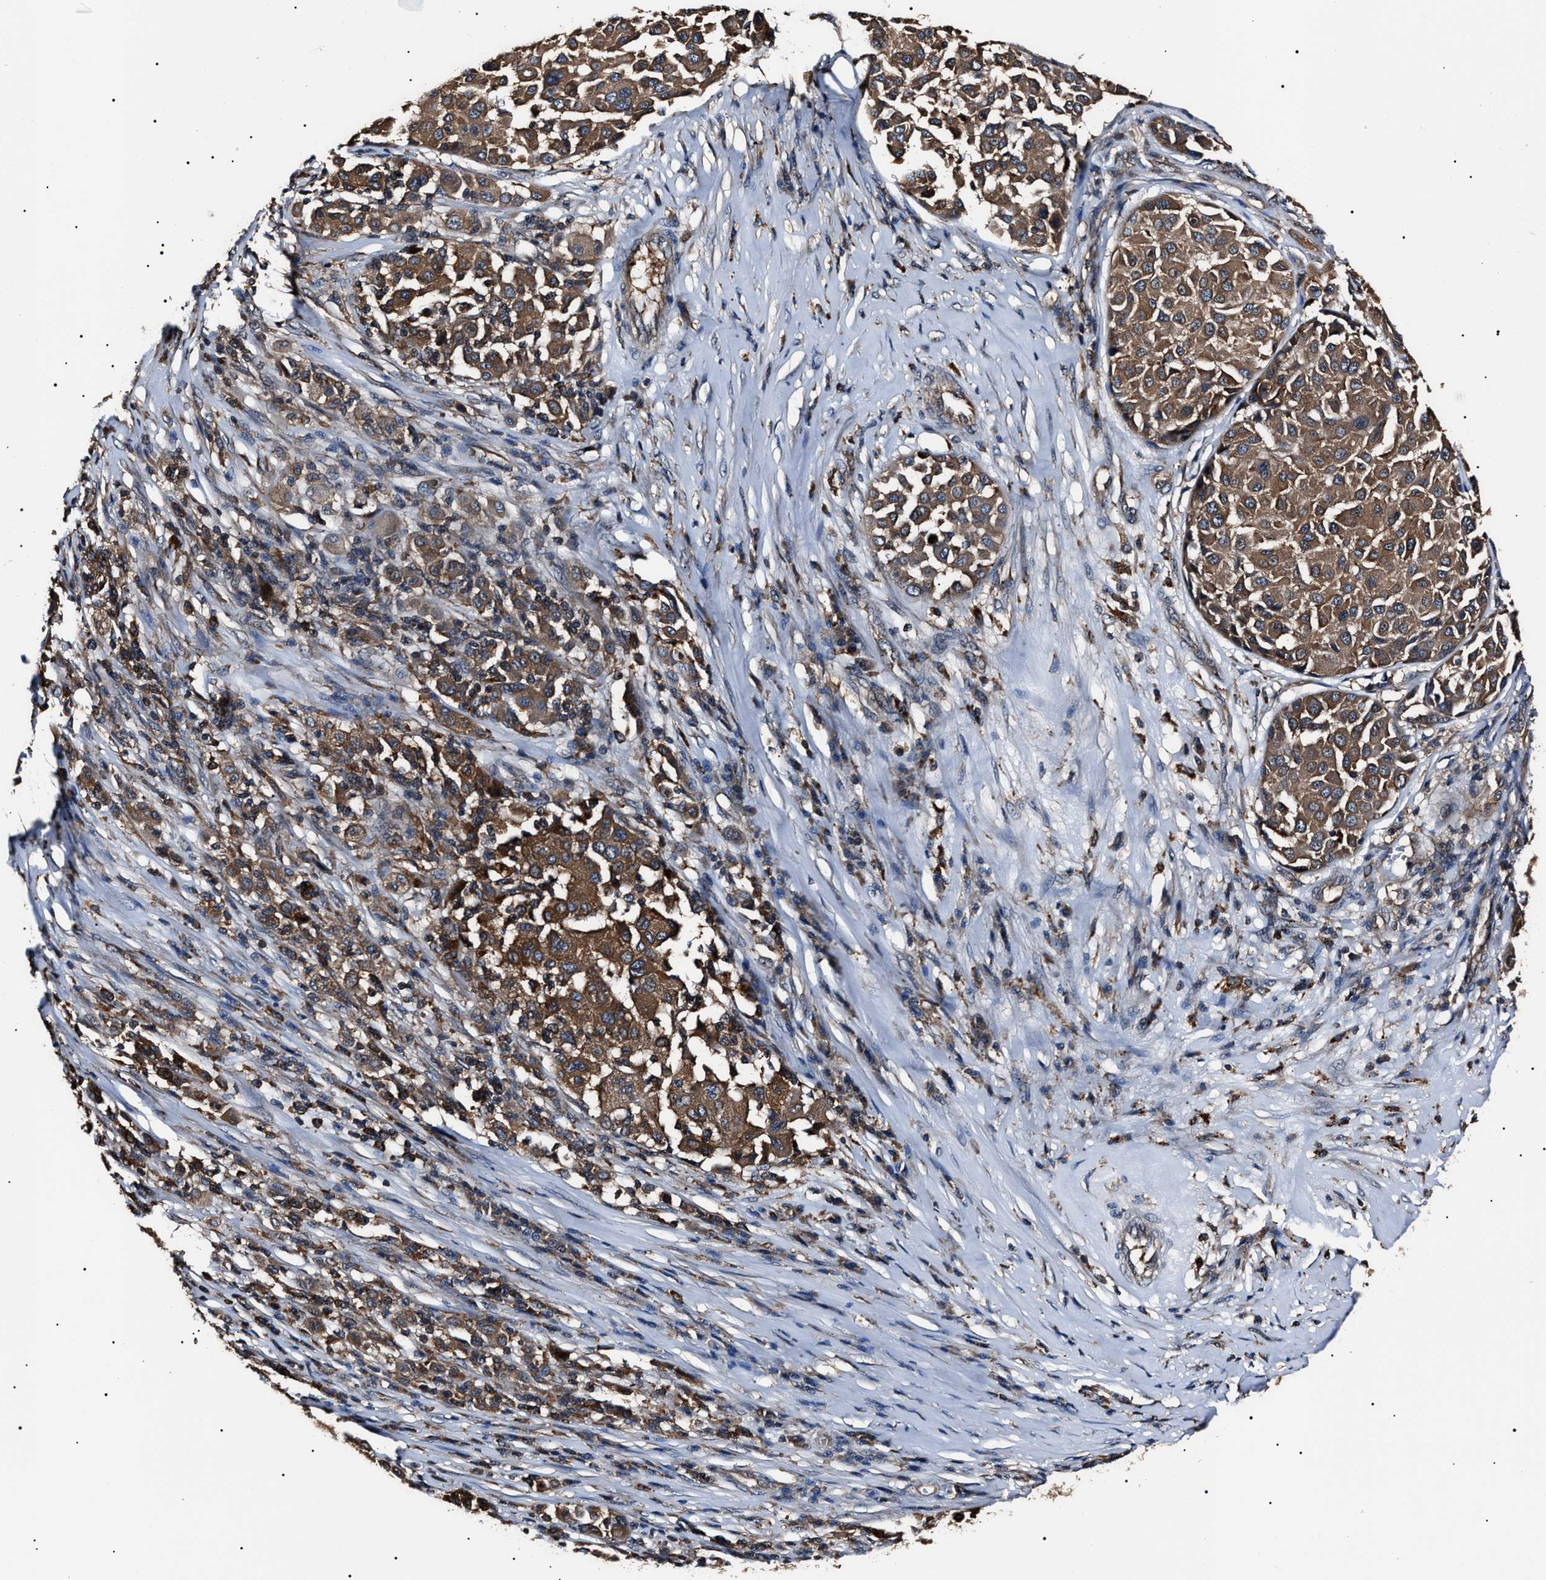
{"staining": {"intensity": "moderate", "quantity": ">75%", "location": "cytoplasmic/membranous"}, "tissue": "melanoma", "cell_type": "Tumor cells", "image_type": "cancer", "snomed": [{"axis": "morphology", "description": "Malignant melanoma, Metastatic site"}, {"axis": "topography", "description": "Soft tissue"}], "caption": "Immunohistochemistry staining of malignant melanoma (metastatic site), which demonstrates medium levels of moderate cytoplasmic/membranous positivity in about >75% of tumor cells indicating moderate cytoplasmic/membranous protein expression. The staining was performed using DAB (brown) for protein detection and nuclei were counterstained in hematoxylin (blue).", "gene": "CCT8", "patient": {"sex": "male", "age": 41}}